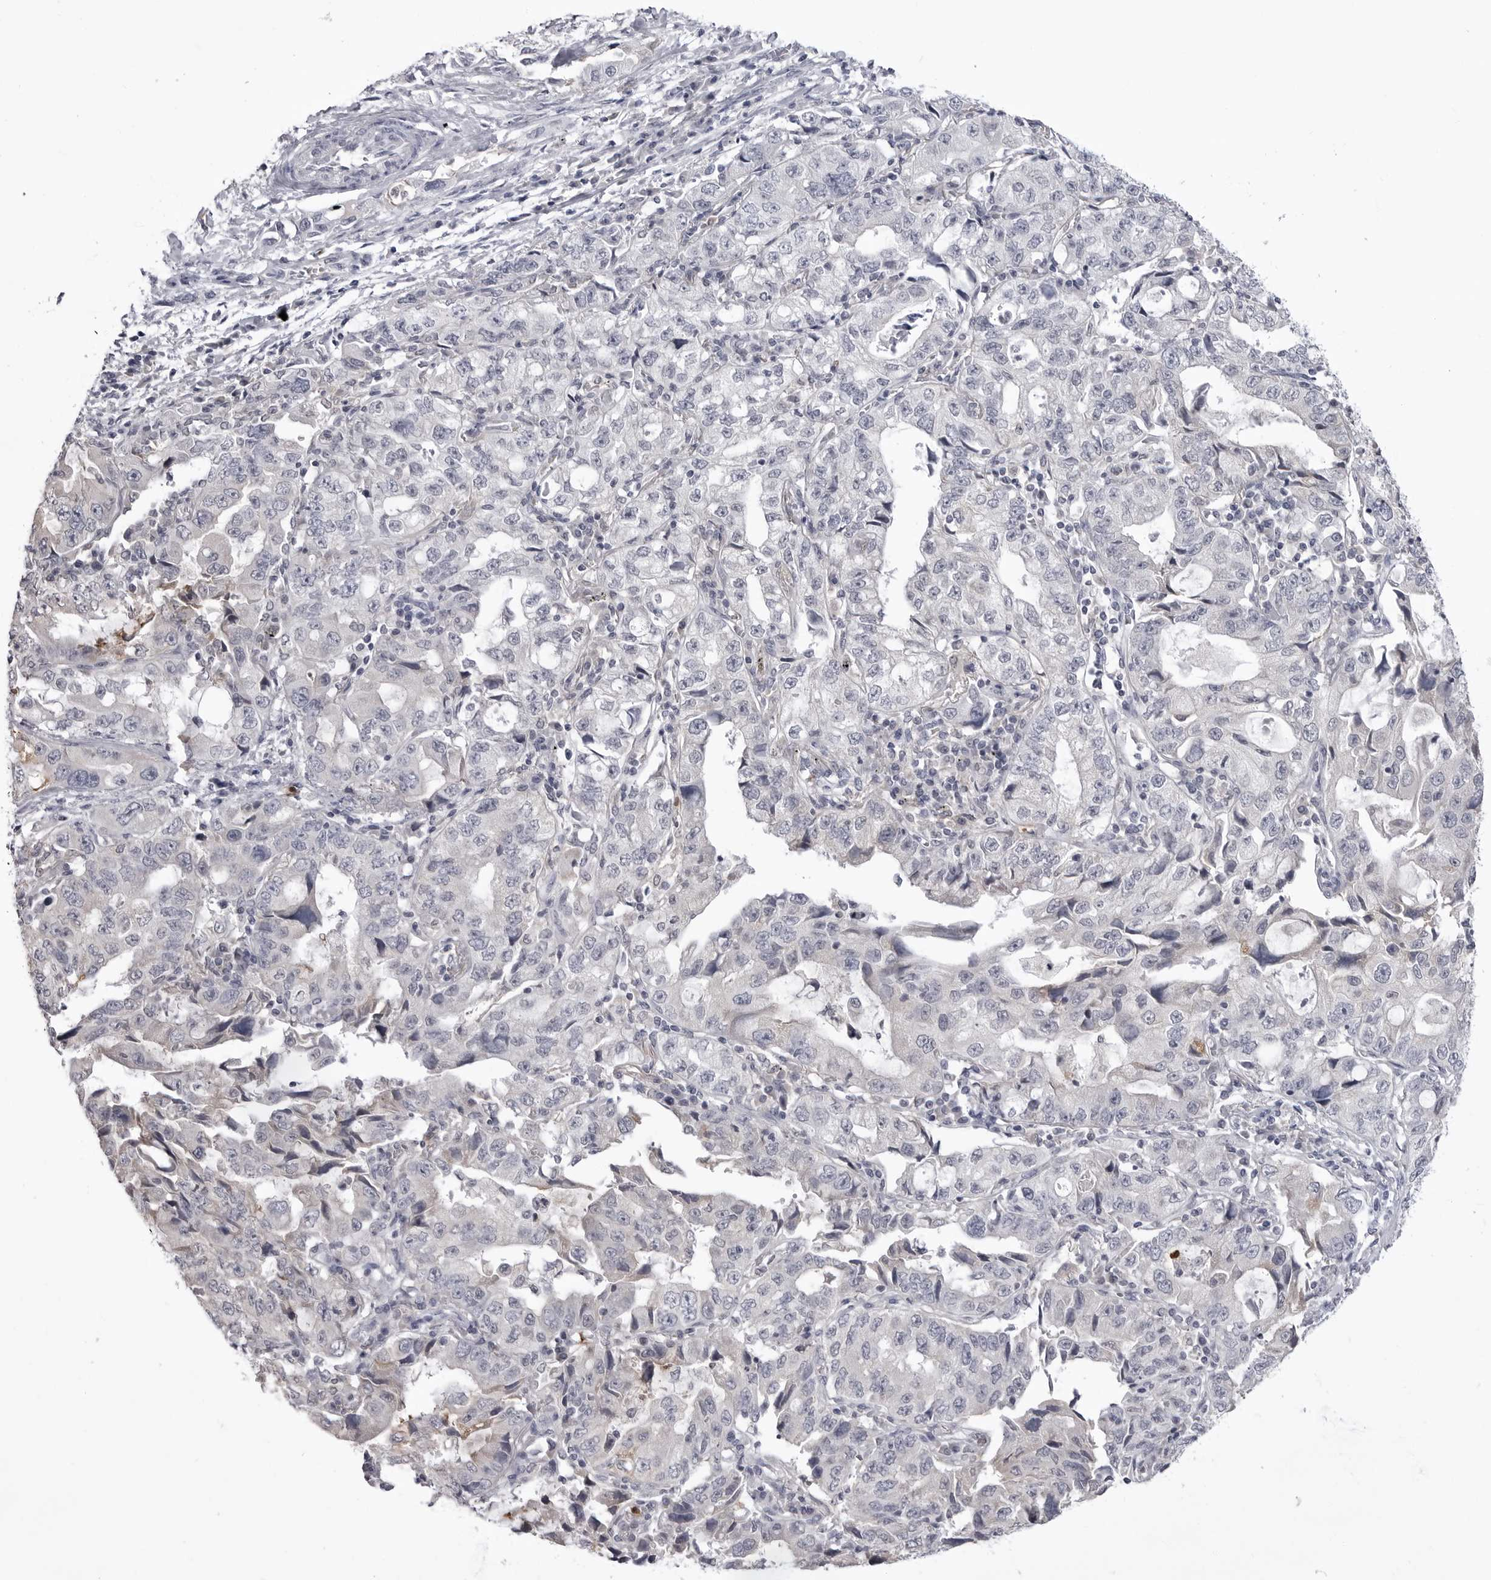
{"staining": {"intensity": "negative", "quantity": "none", "location": "none"}, "tissue": "lung cancer", "cell_type": "Tumor cells", "image_type": "cancer", "snomed": [{"axis": "morphology", "description": "Adenocarcinoma, NOS"}, {"axis": "topography", "description": "Lung"}], "caption": "This is a micrograph of IHC staining of lung cancer, which shows no staining in tumor cells.", "gene": "STAP2", "patient": {"sex": "female", "age": 51}}